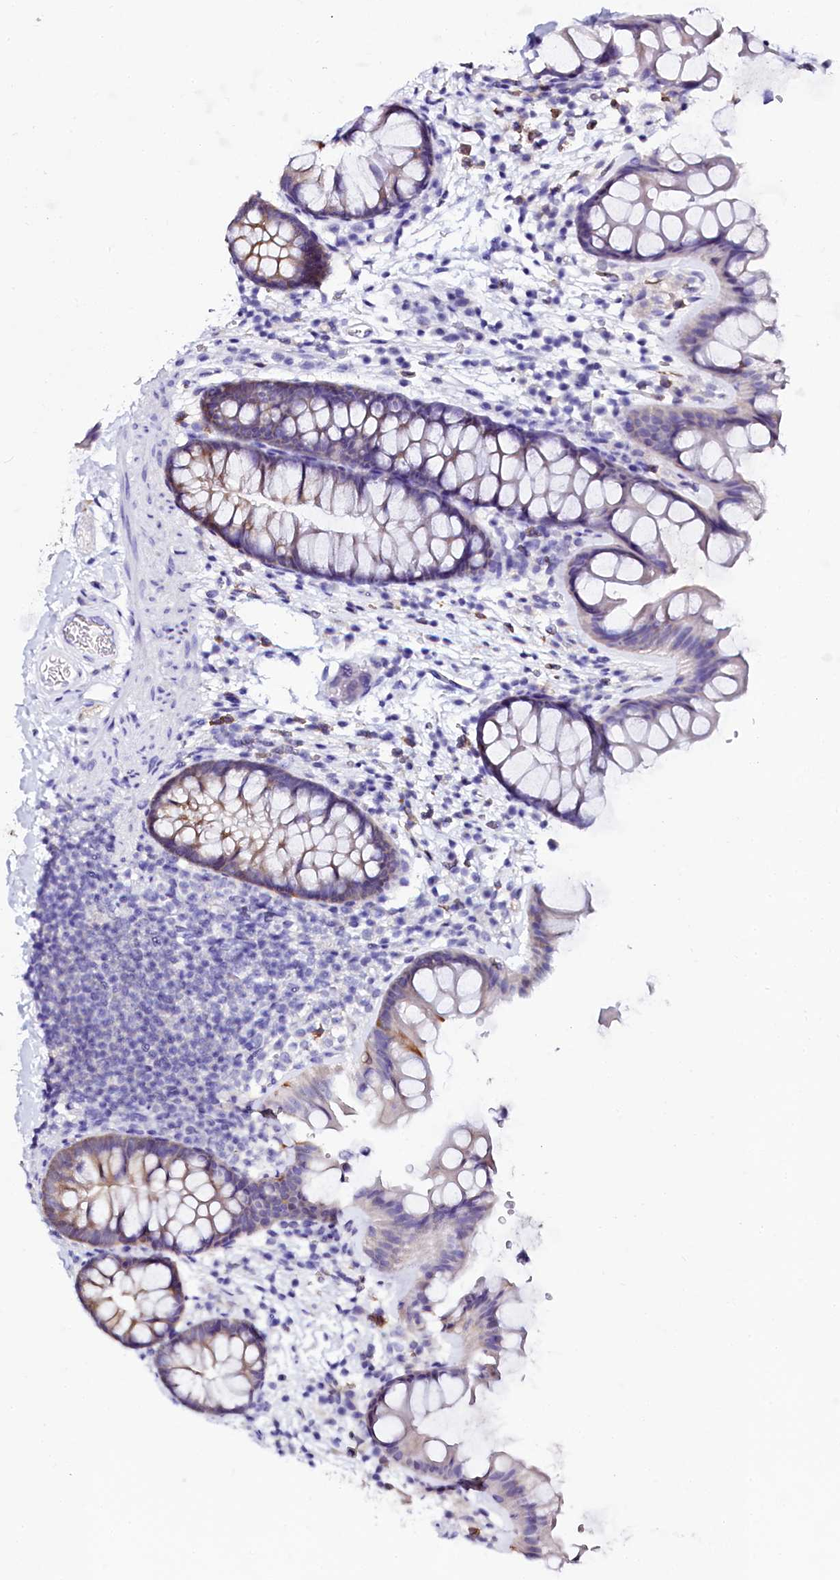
{"staining": {"intensity": "negative", "quantity": "none", "location": "none"}, "tissue": "colon", "cell_type": "Endothelial cells", "image_type": "normal", "snomed": [{"axis": "morphology", "description": "Normal tissue, NOS"}, {"axis": "topography", "description": "Colon"}], "caption": "Immunohistochemical staining of unremarkable colon exhibits no significant positivity in endothelial cells. The staining is performed using DAB (3,3'-diaminobenzidine) brown chromogen with nuclei counter-stained in using hematoxylin.", "gene": "SORD", "patient": {"sex": "female", "age": 62}}